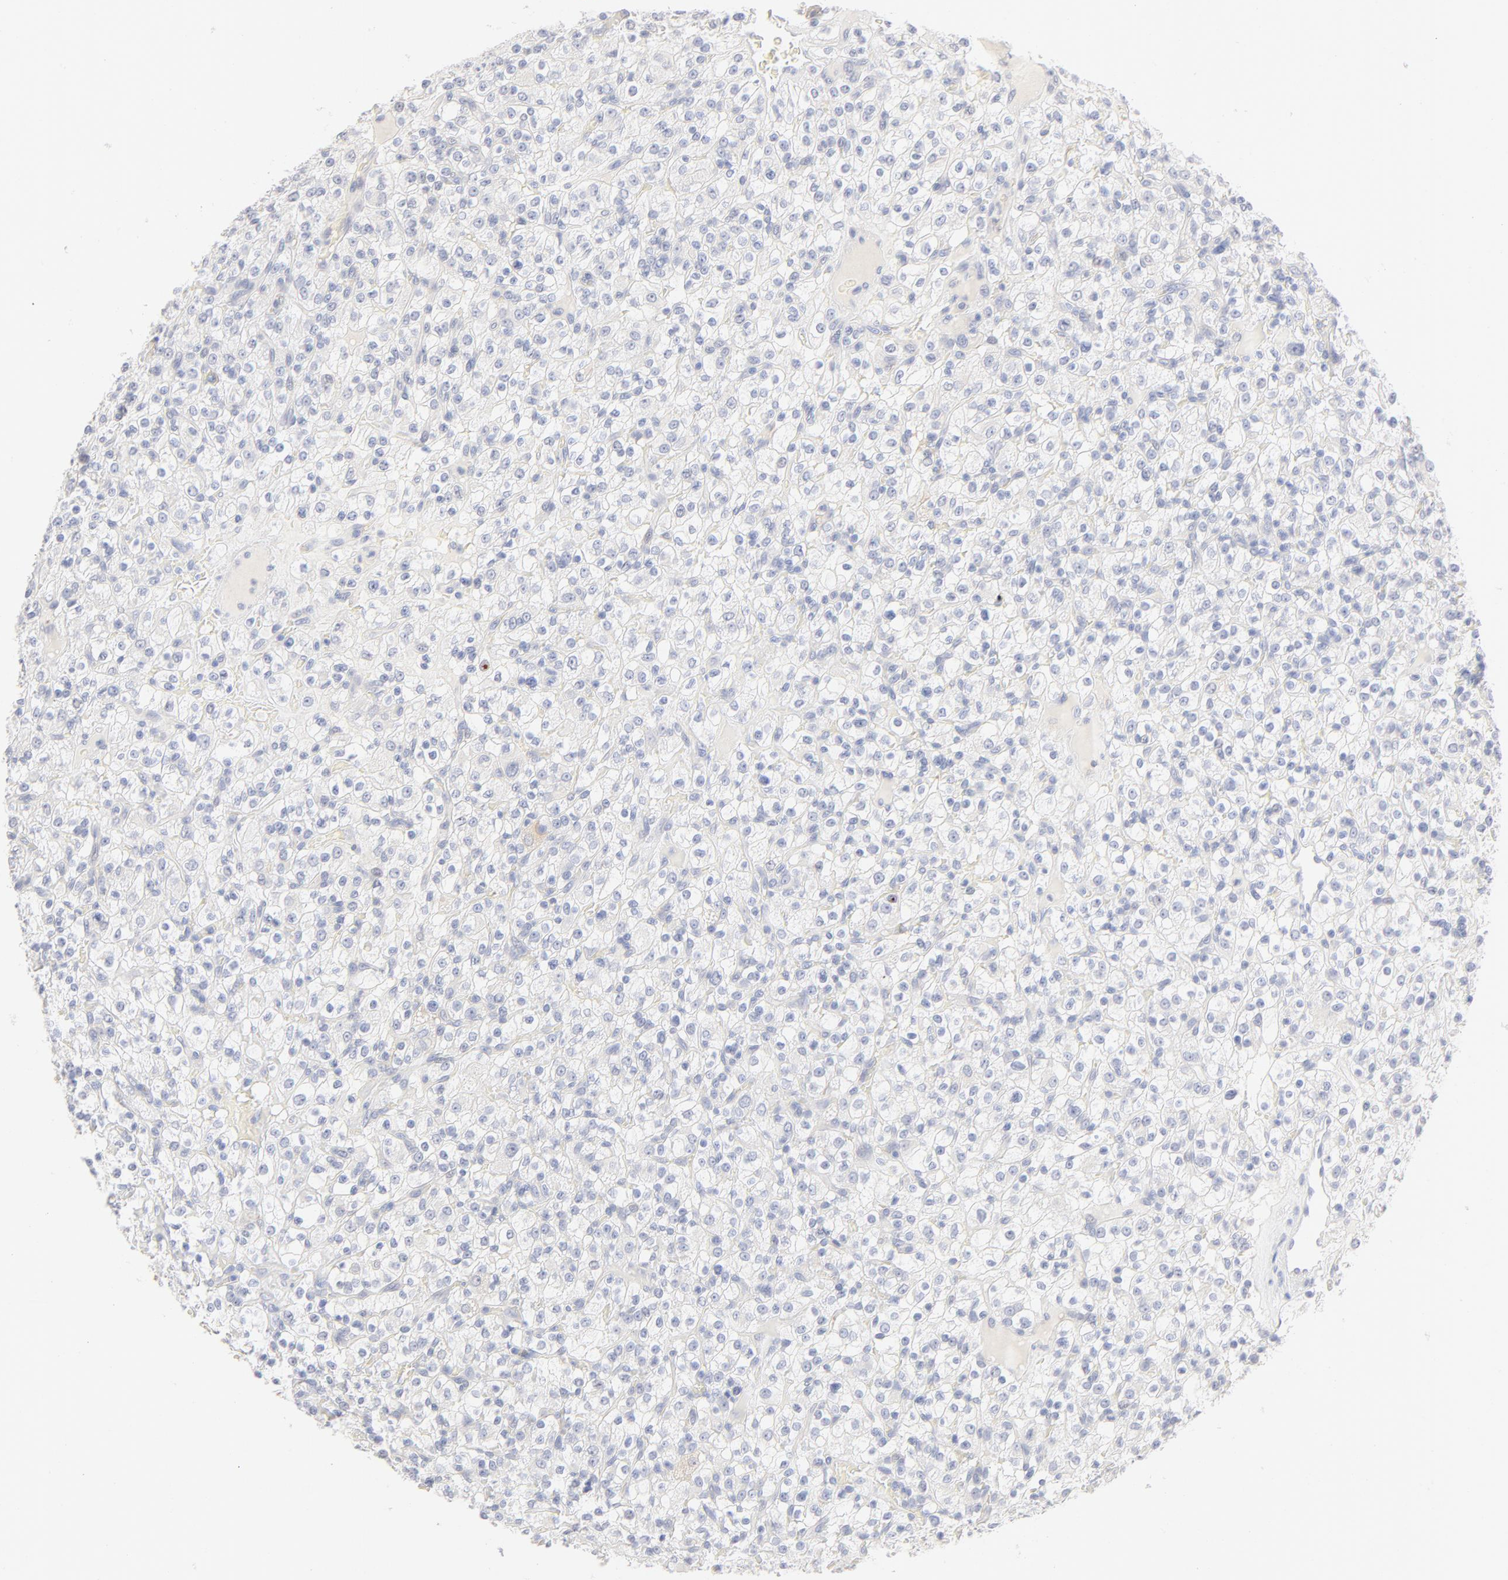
{"staining": {"intensity": "negative", "quantity": "none", "location": "none"}, "tissue": "renal cancer", "cell_type": "Tumor cells", "image_type": "cancer", "snomed": [{"axis": "morphology", "description": "Normal tissue, NOS"}, {"axis": "morphology", "description": "Adenocarcinoma, NOS"}, {"axis": "topography", "description": "Kidney"}], "caption": "Adenocarcinoma (renal) was stained to show a protein in brown. There is no significant expression in tumor cells.", "gene": "ONECUT1", "patient": {"sex": "female", "age": 72}}